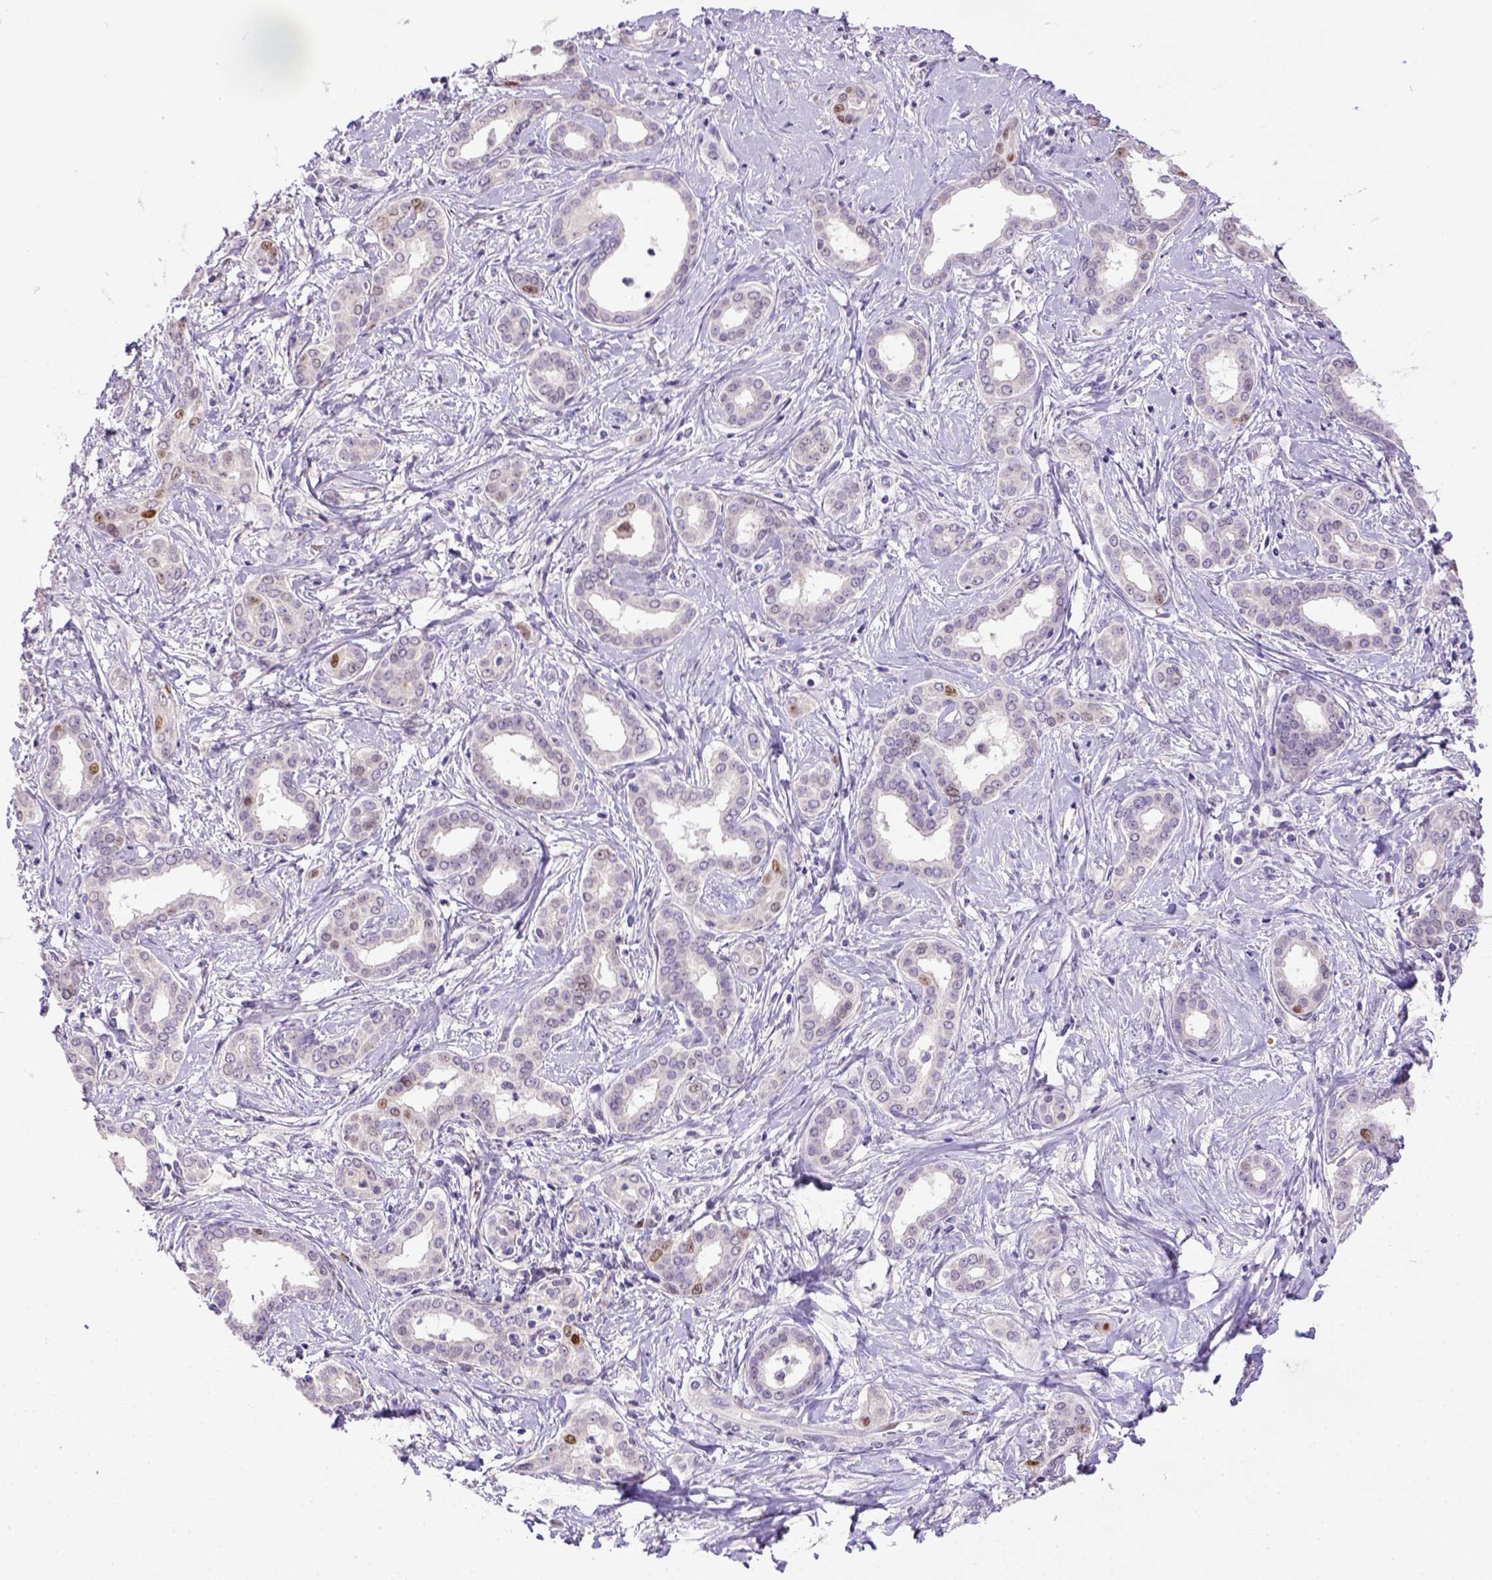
{"staining": {"intensity": "weak", "quantity": "<25%", "location": "nuclear"}, "tissue": "liver cancer", "cell_type": "Tumor cells", "image_type": "cancer", "snomed": [{"axis": "morphology", "description": "Cholangiocarcinoma"}, {"axis": "topography", "description": "Liver"}], "caption": "The photomicrograph reveals no staining of tumor cells in liver cancer.", "gene": "CDKN1A", "patient": {"sex": "female", "age": 47}}